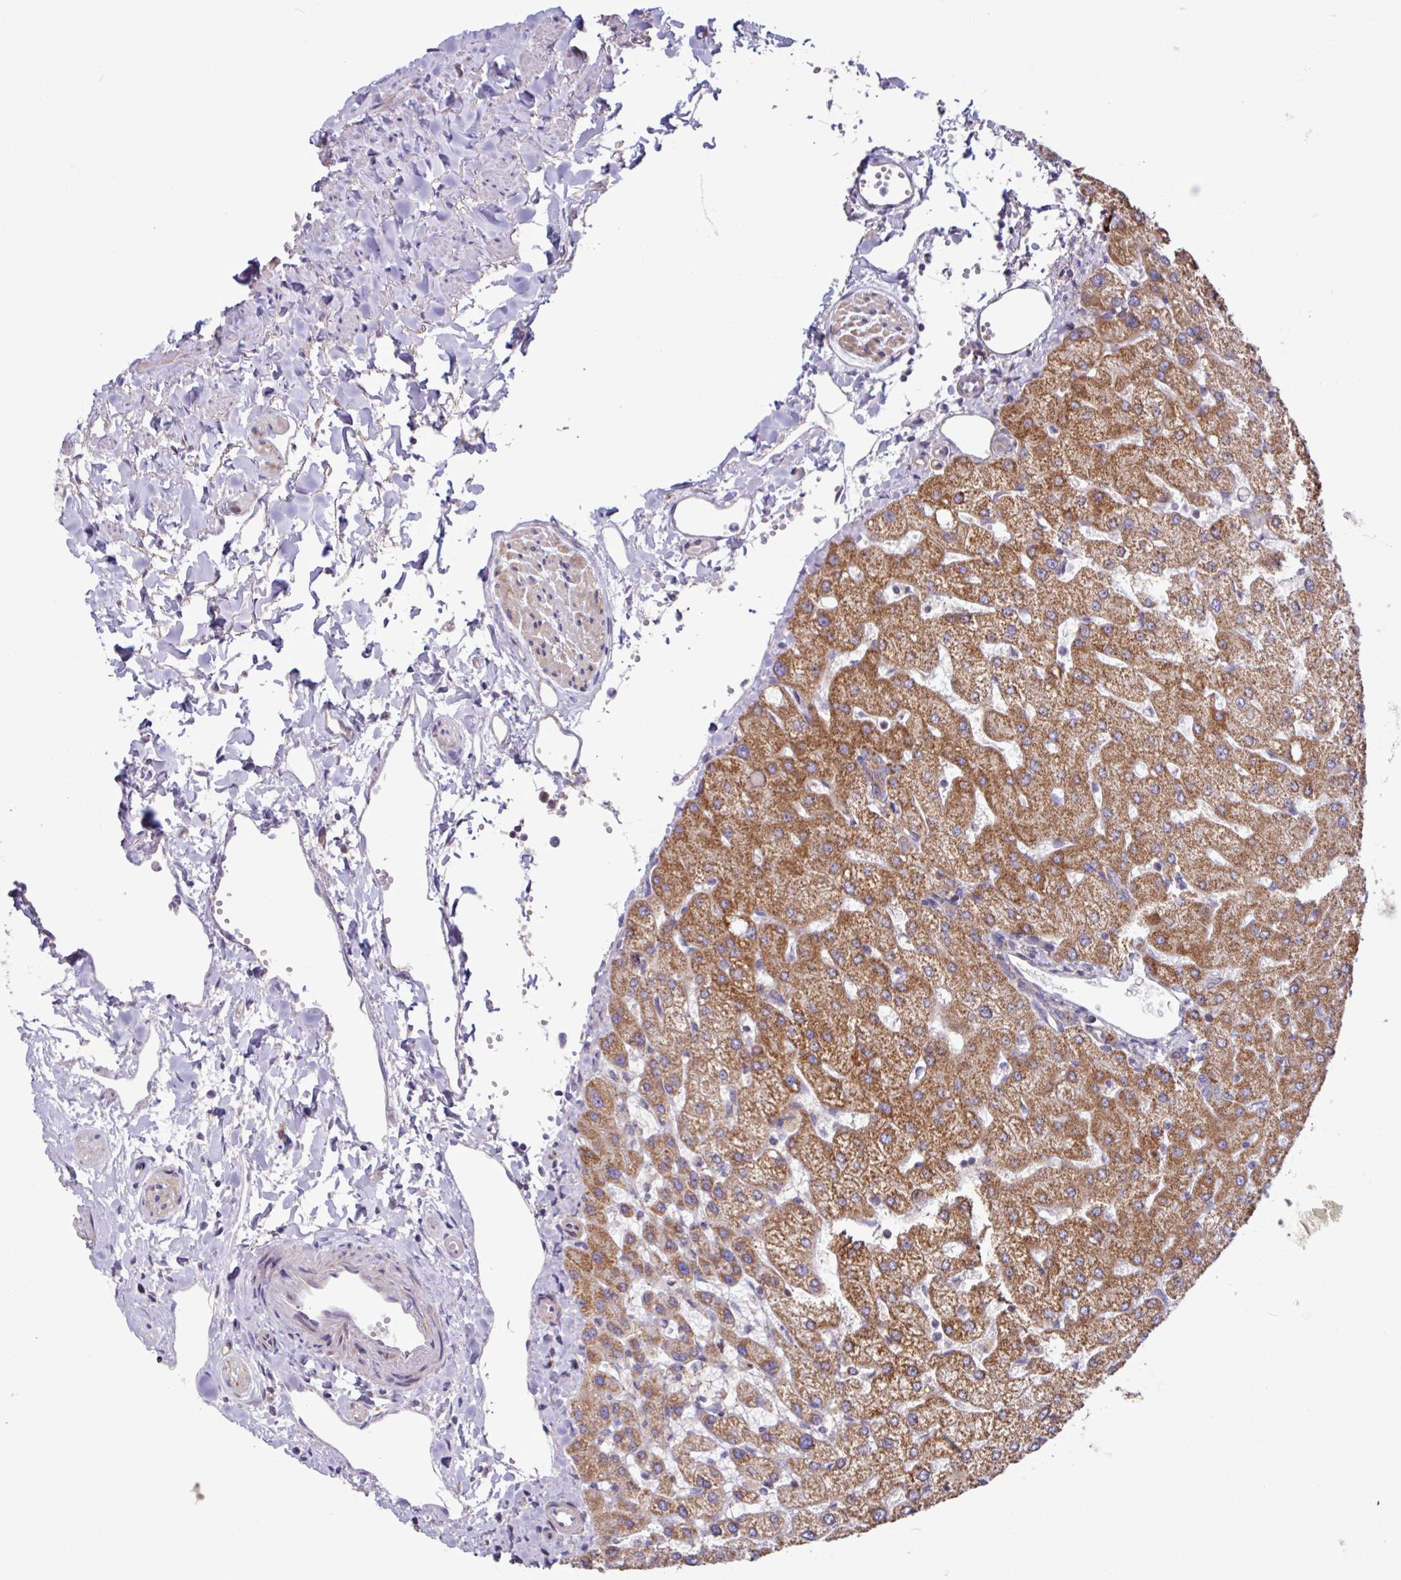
{"staining": {"intensity": "negative", "quantity": "none", "location": "none"}, "tissue": "liver", "cell_type": "Cholangiocytes", "image_type": "normal", "snomed": [{"axis": "morphology", "description": "Normal tissue, NOS"}, {"axis": "topography", "description": "Liver"}], "caption": "Immunohistochemical staining of normal liver demonstrates no significant expression in cholangiocytes. (Brightfield microscopy of DAB (3,3'-diaminobenzidine) immunohistochemistry at high magnification).", "gene": "B4GALNT4", "patient": {"sex": "female", "age": 54}}